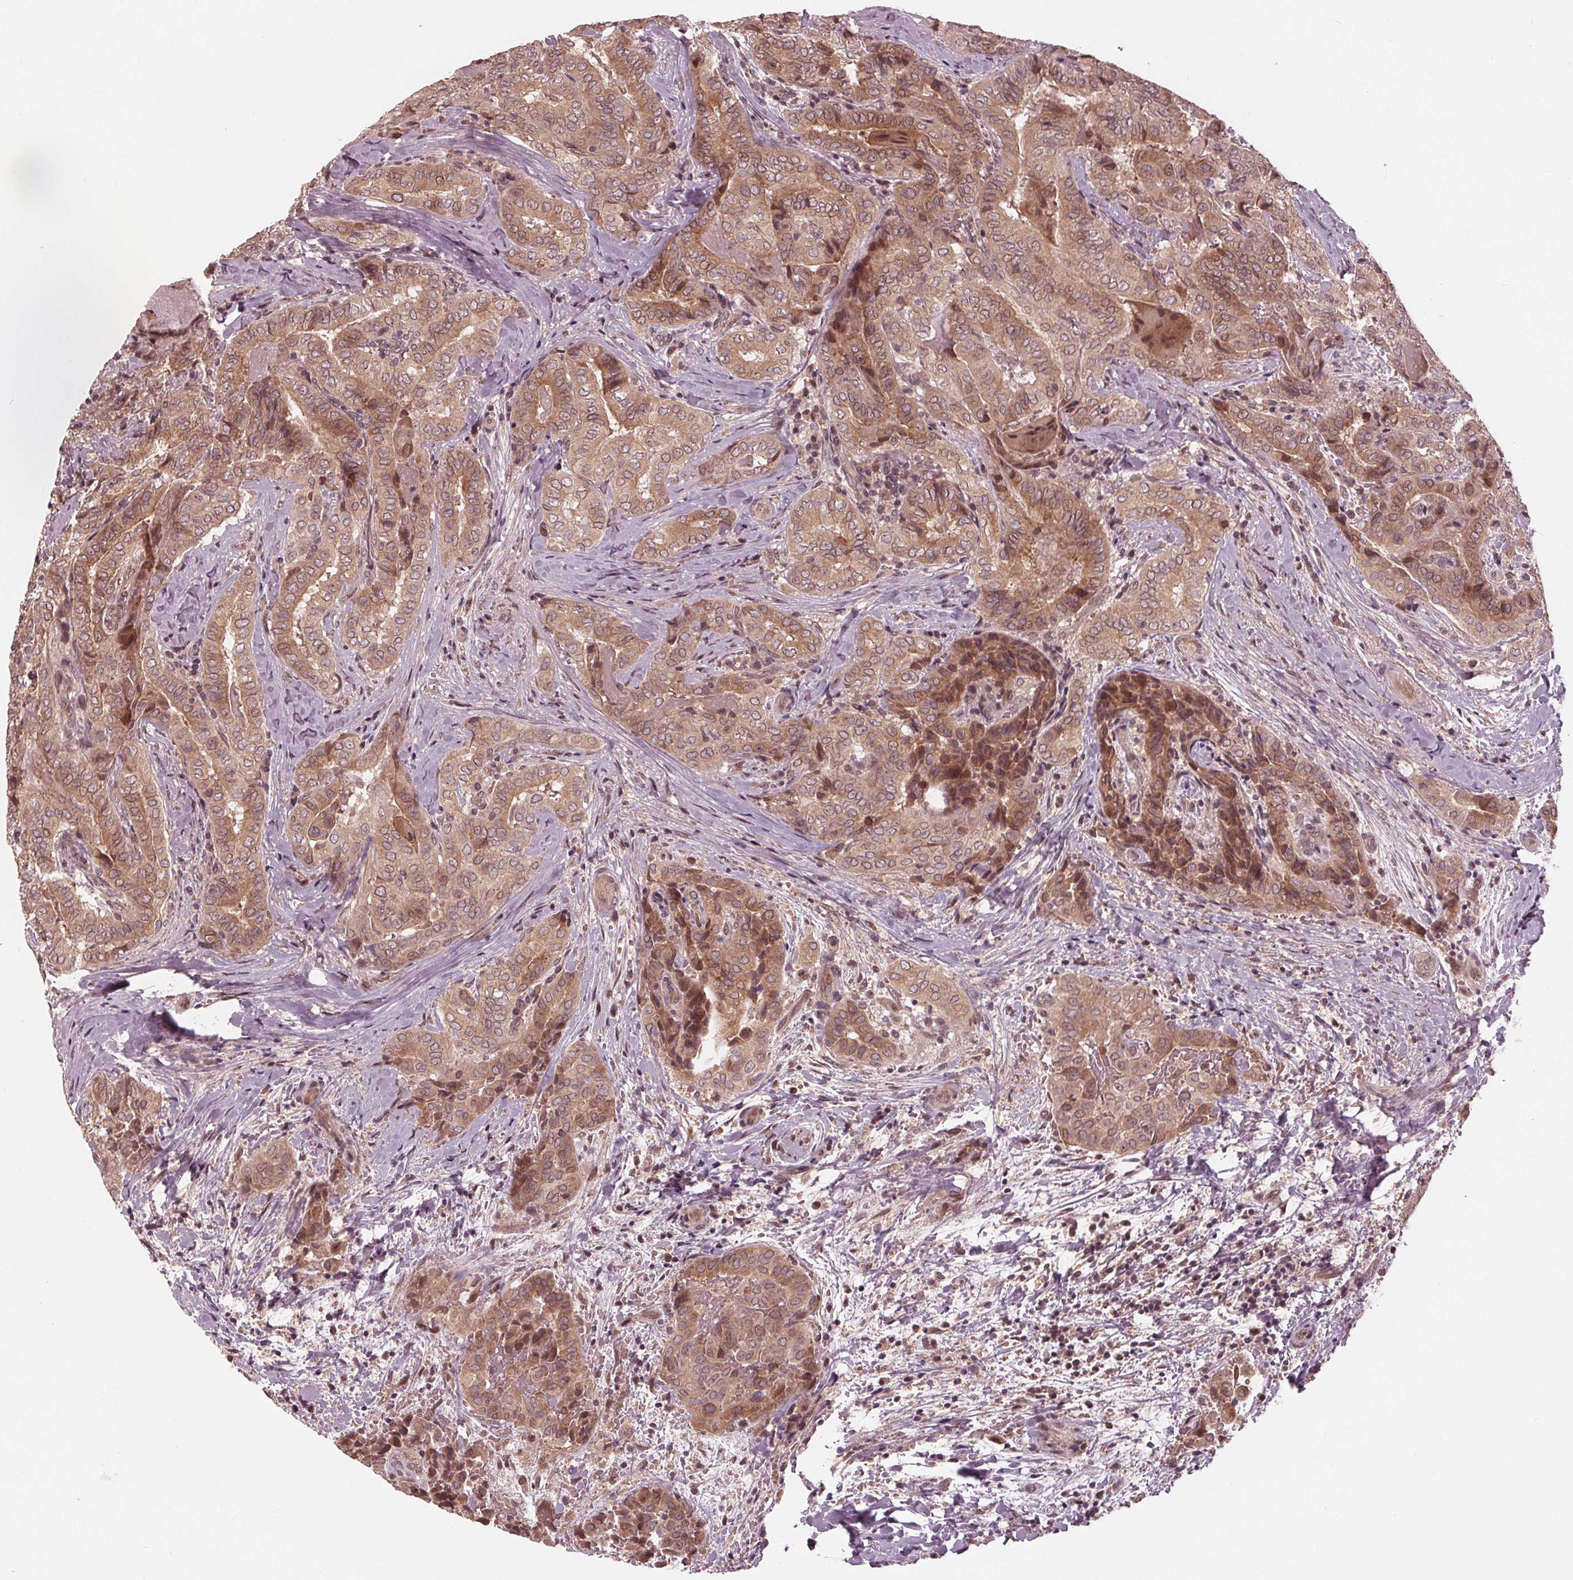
{"staining": {"intensity": "moderate", "quantity": ">75%", "location": "cytoplasmic/membranous,nuclear"}, "tissue": "thyroid cancer", "cell_type": "Tumor cells", "image_type": "cancer", "snomed": [{"axis": "morphology", "description": "Papillary adenocarcinoma, NOS"}, {"axis": "topography", "description": "Thyroid gland"}], "caption": "Thyroid cancer (papillary adenocarcinoma) was stained to show a protein in brown. There is medium levels of moderate cytoplasmic/membranous and nuclear expression in about >75% of tumor cells.", "gene": "ZNF471", "patient": {"sex": "female", "age": 61}}